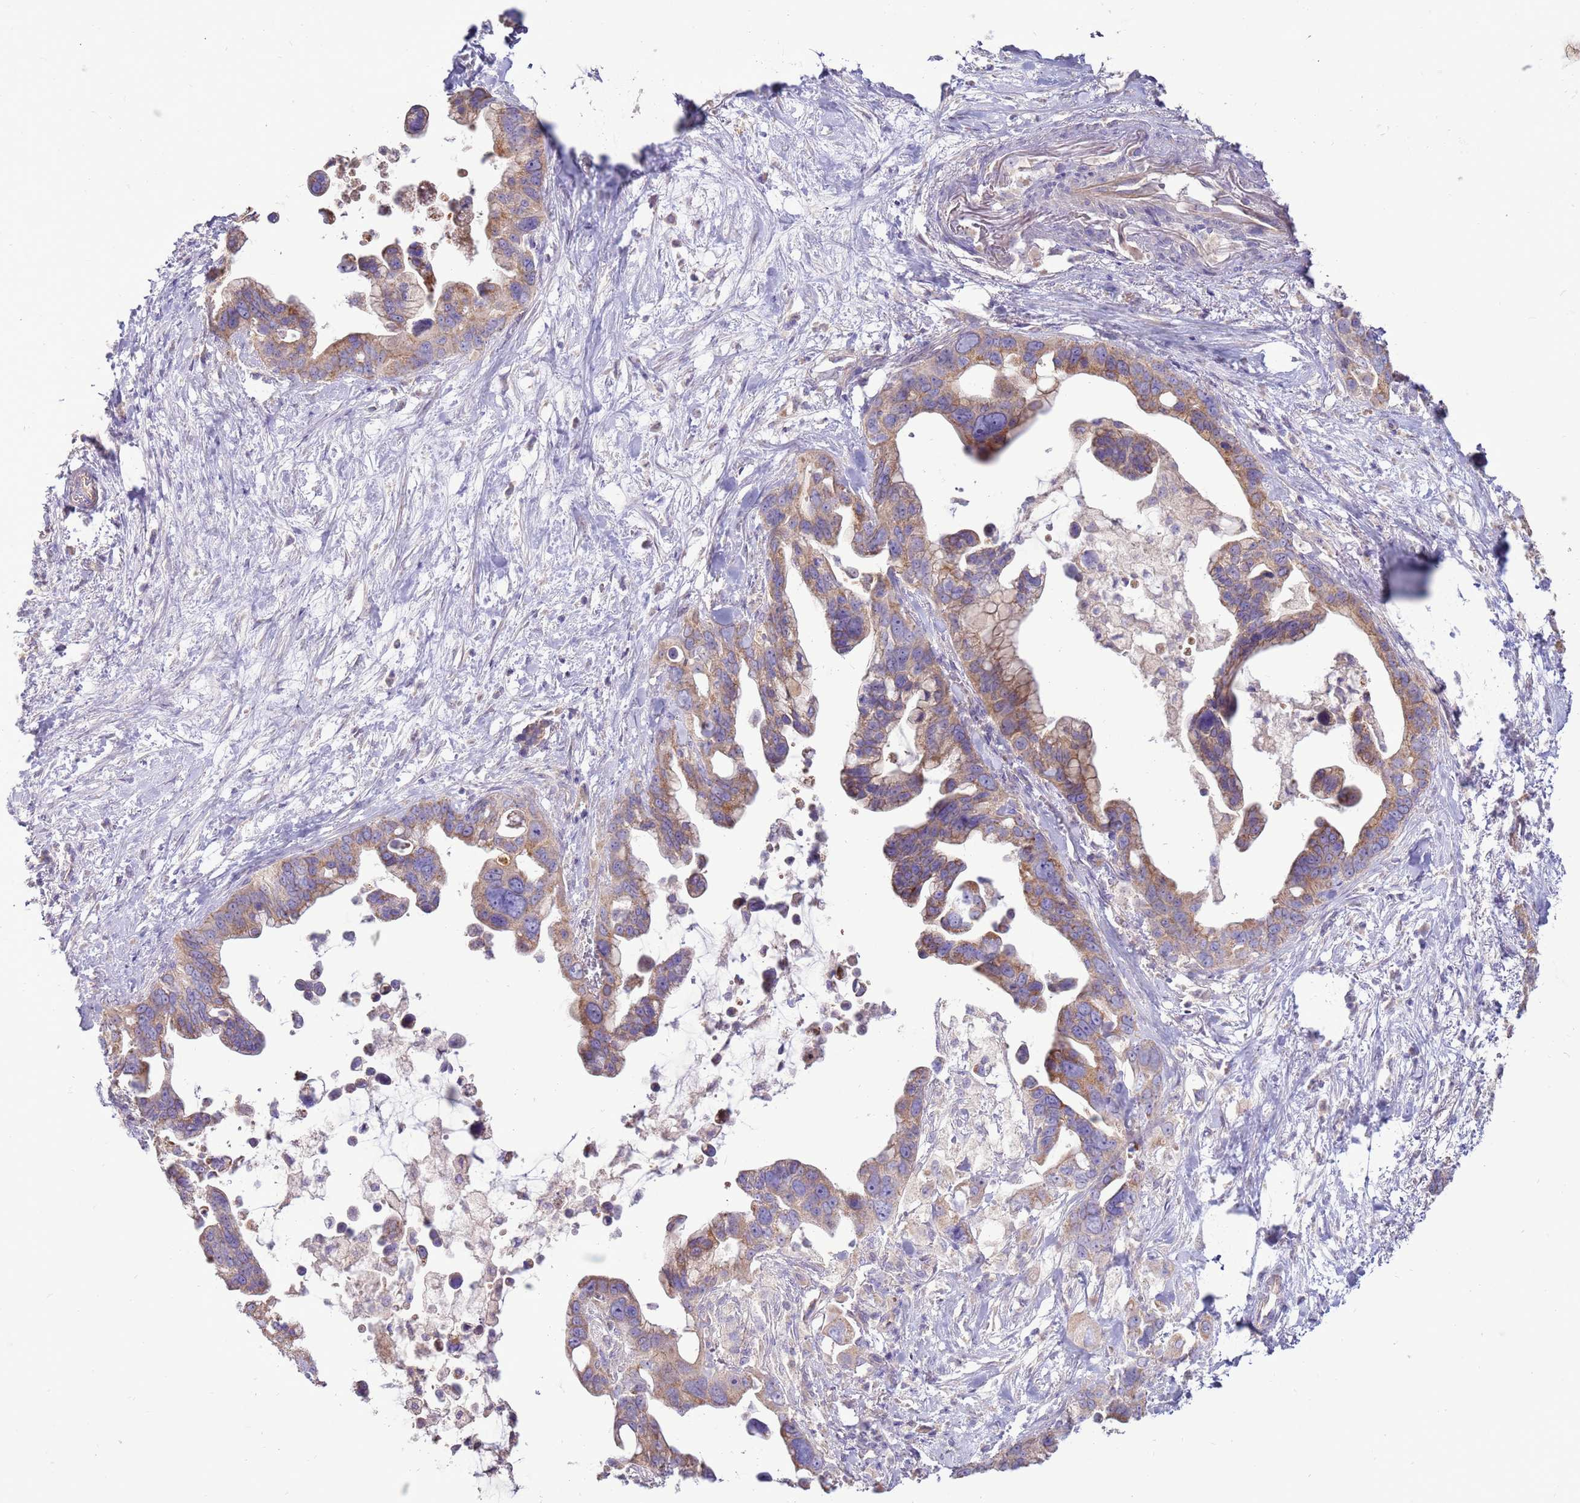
{"staining": {"intensity": "moderate", "quantity": ">75%", "location": "cytoplasmic/membranous"}, "tissue": "pancreatic cancer", "cell_type": "Tumor cells", "image_type": "cancer", "snomed": [{"axis": "morphology", "description": "Adenocarcinoma, NOS"}, {"axis": "topography", "description": "Pancreas"}], "caption": "This image shows IHC staining of human pancreatic adenocarcinoma, with medium moderate cytoplasmic/membranous expression in about >75% of tumor cells.", "gene": "TRAPPC4", "patient": {"sex": "female", "age": 83}}